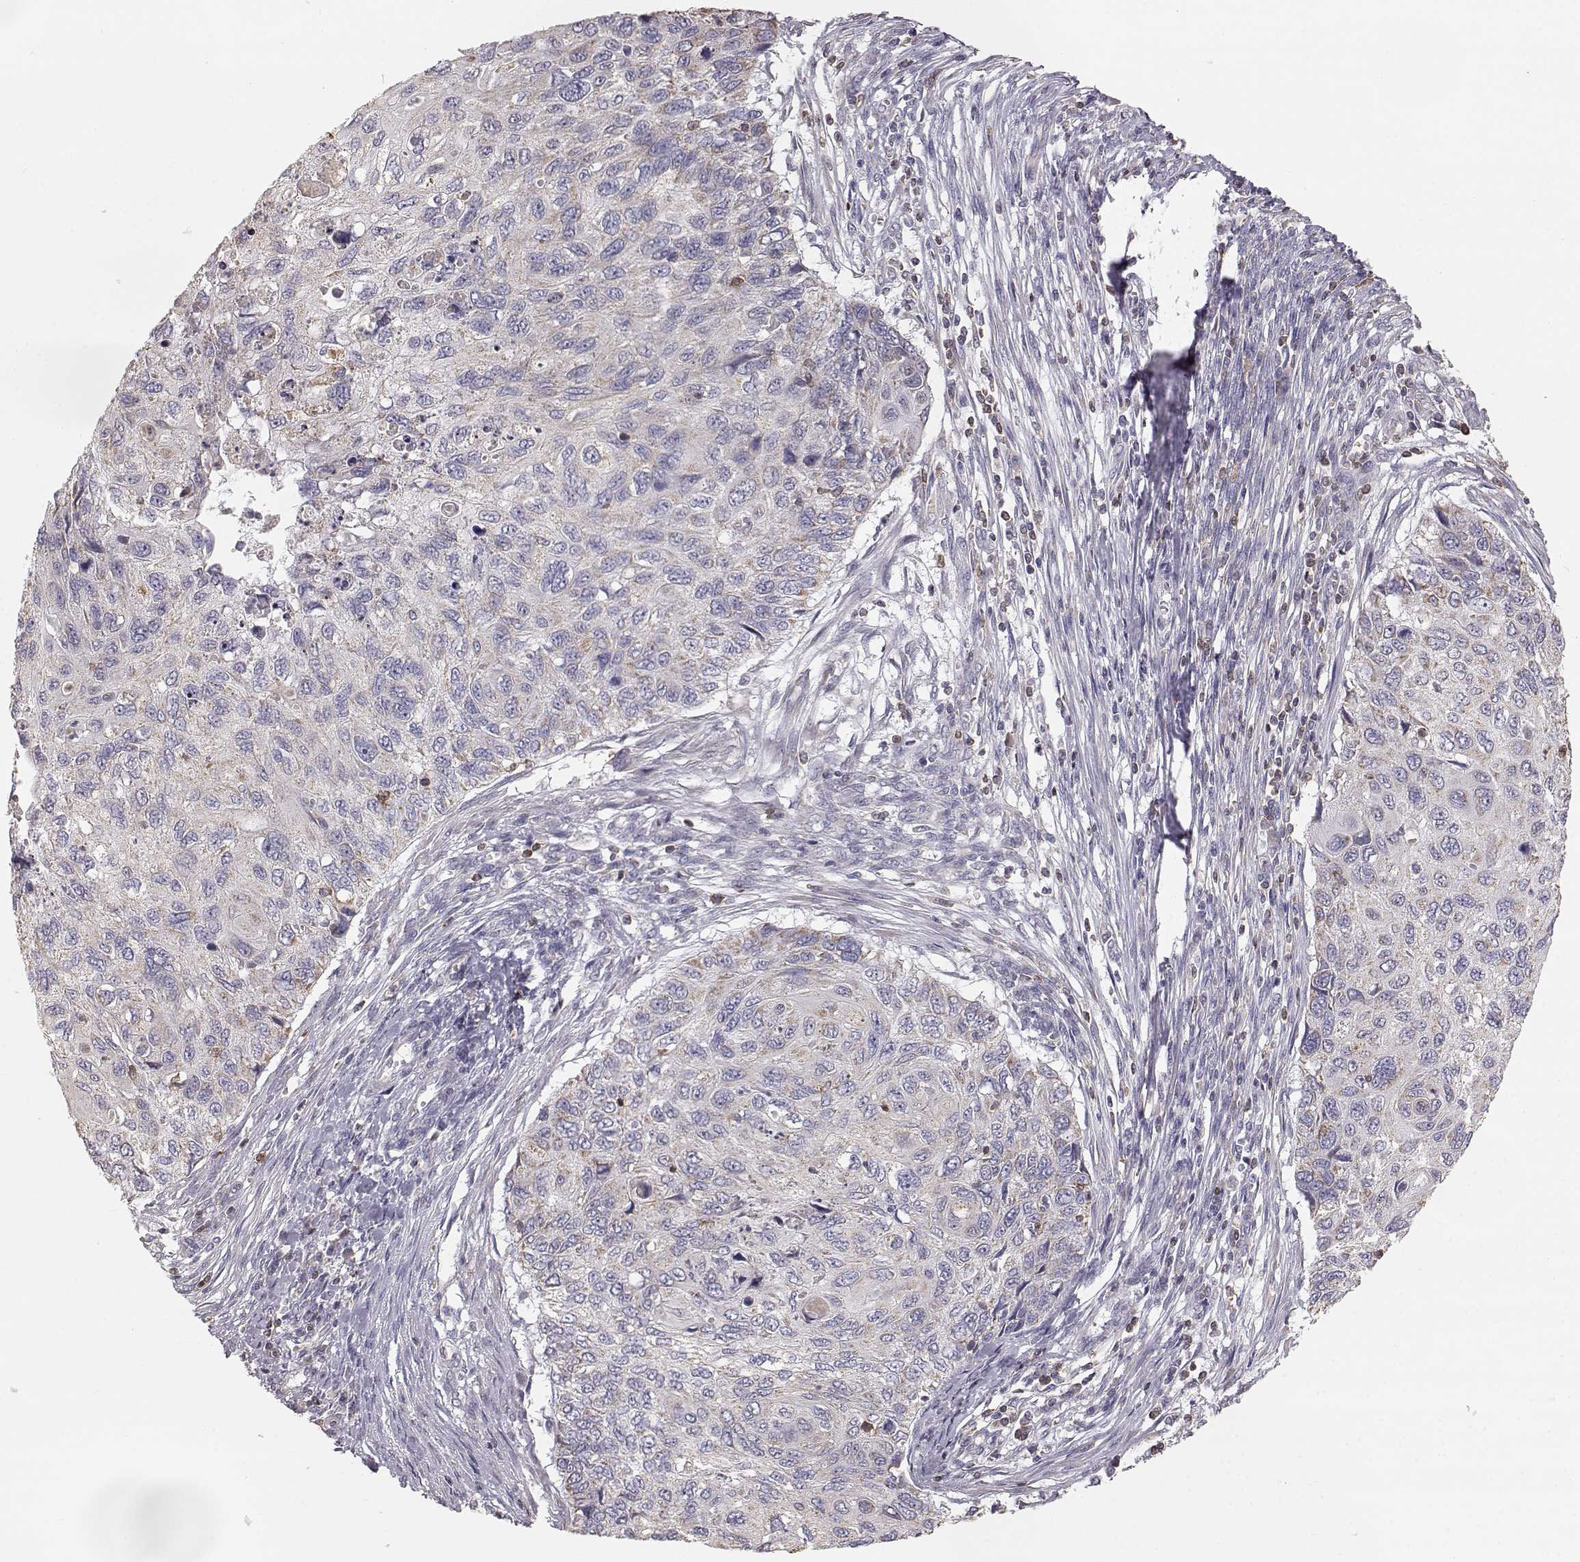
{"staining": {"intensity": "moderate", "quantity": "<25%", "location": "cytoplasmic/membranous"}, "tissue": "cervical cancer", "cell_type": "Tumor cells", "image_type": "cancer", "snomed": [{"axis": "morphology", "description": "Squamous cell carcinoma, NOS"}, {"axis": "topography", "description": "Cervix"}], "caption": "An immunohistochemistry (IHC) image of tumor tissue is shown. Protein staining in brown labels moderate cytoplasmic/membranous positivity in cervical cancer within tumor cells. (IHC, brightfield microscopy, high magnification).", "gene": "GRAP2", "patient": {"sex": "female", "age": 70}}